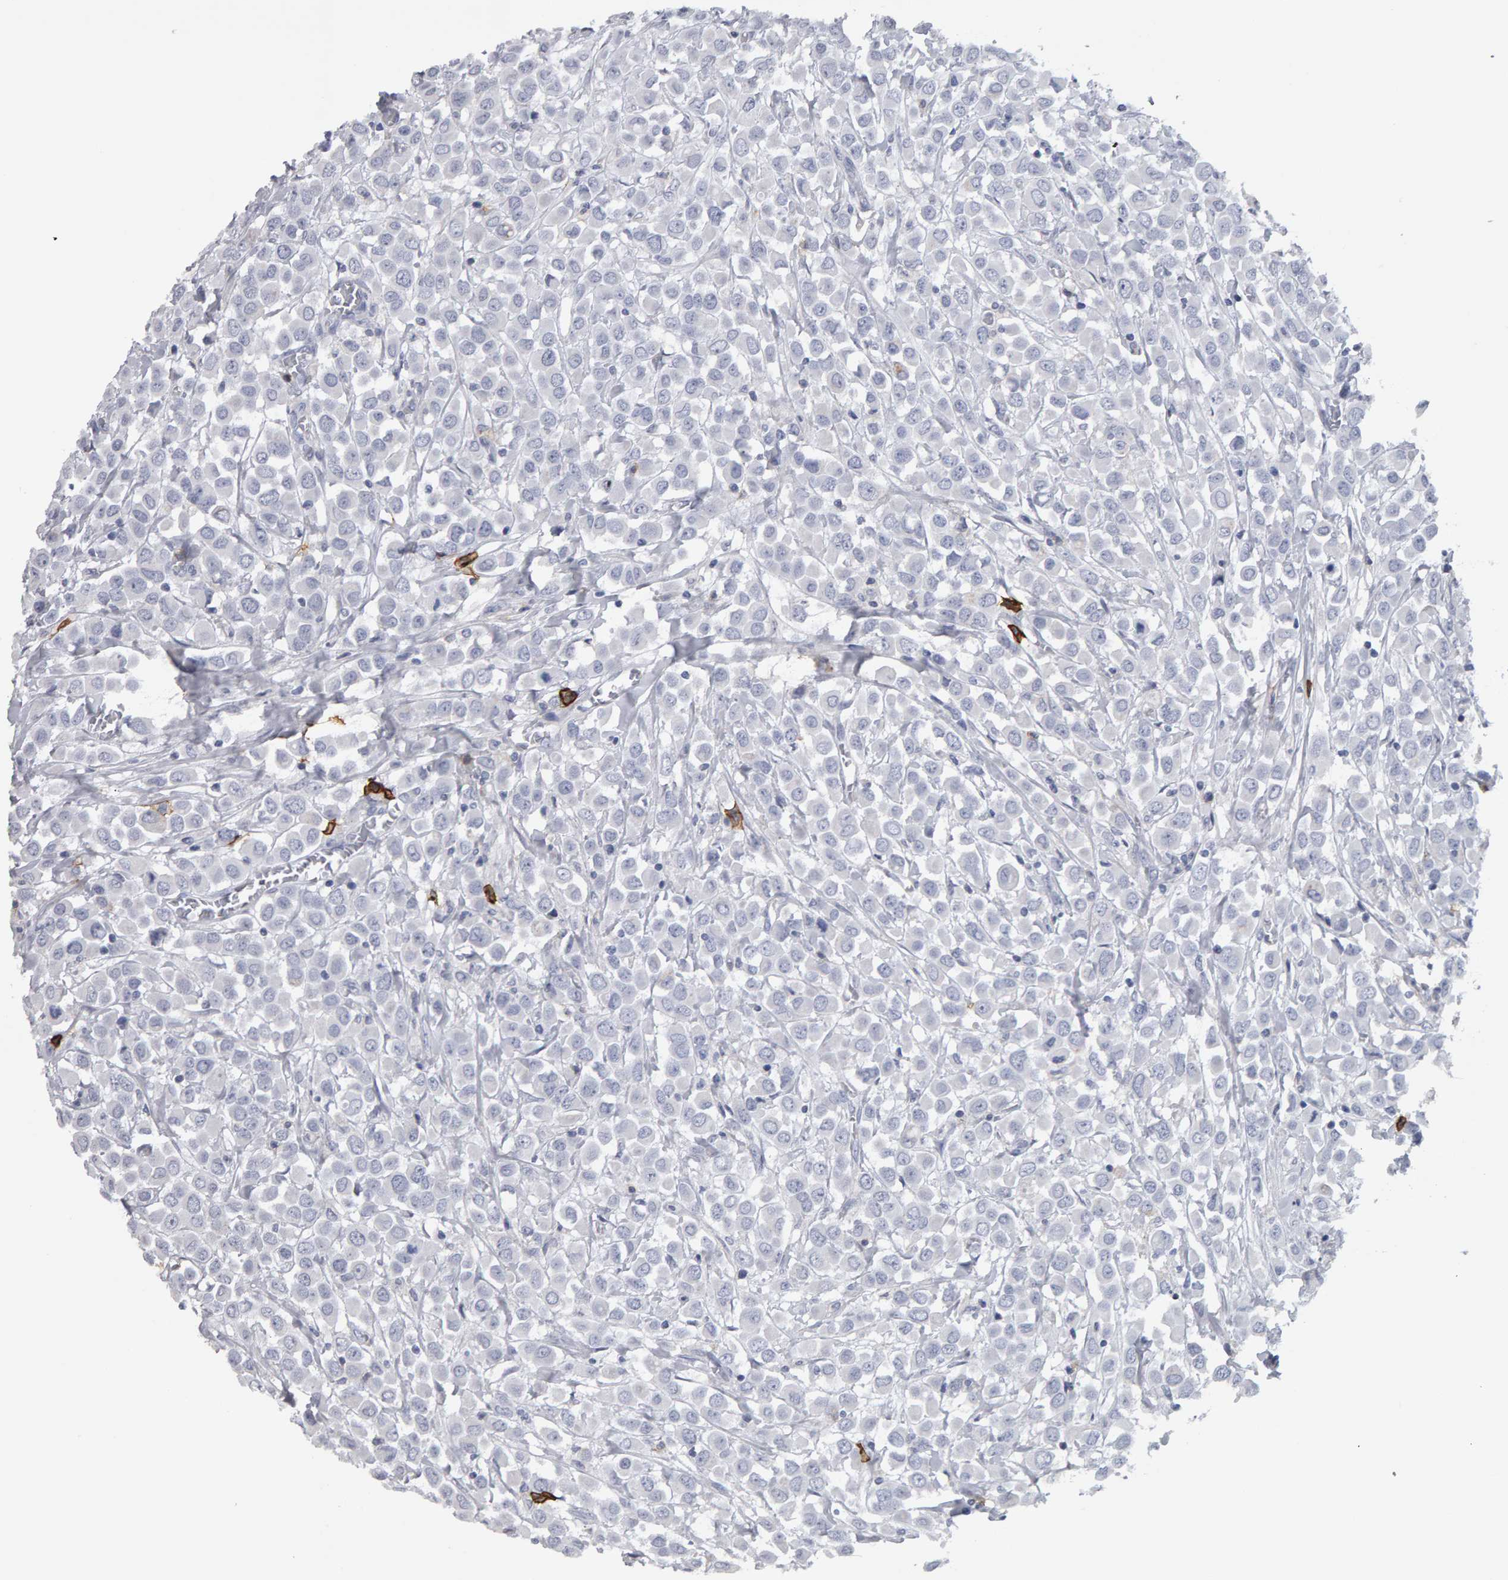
{"staining": {"intensity": "negative", "quantity": "none", "location": "none"}, "tissue": "breast cancer", "cell_type": "Tumor cells", "image_type": "cancer", "snomed": [{"axis": "morphology", "description": "Duct carcinoma"}, {"axis": "topography", "description": "Breast"}], "caption": "An IHC photomicrograph of breast cancer is shown. There is no staining in tumor cells of breast cancer.", "gene": "CD38", "patient": {"sex": "female", "age": 61}}